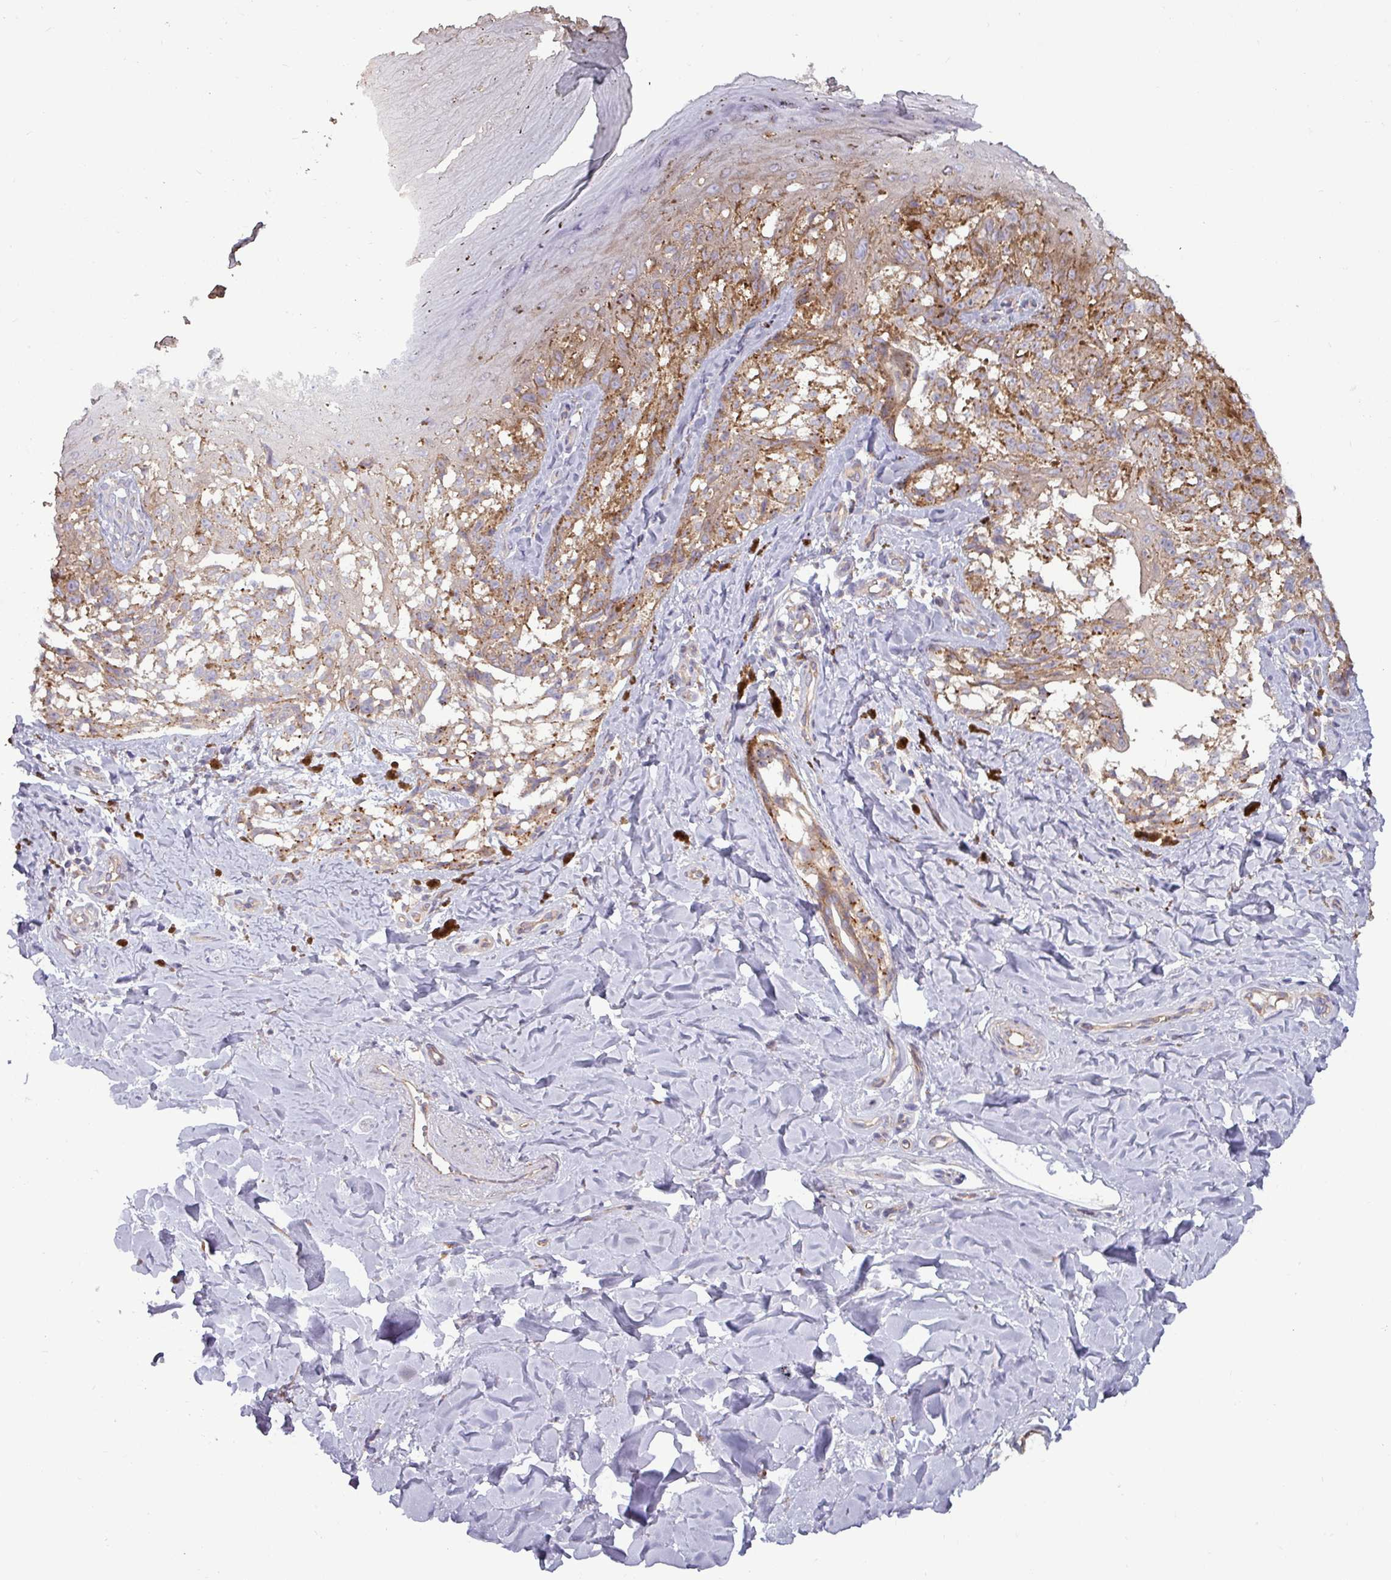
{"staining": {"intensity": "moderate", "quantity": ">75%", "location": "cytoplasmic/membranous"}, "tissue": "melanoma", "cell_type": "Tumor cells", "image_type": "cancer", "snomed": [{"axis": "morphology", "description": "Malignant melanoma, NOS"}, {"axis": "topography", "description": "Skin"}], "caption": "Malignant melanoma stained with DAB immunohistochemistry exhibits medium levels of moderate cytoplasmic/membranous positivity in approximately >75% of tumor cells.", "gene": "PLIN2", "patient": {"sex": "female", "age": 65}}